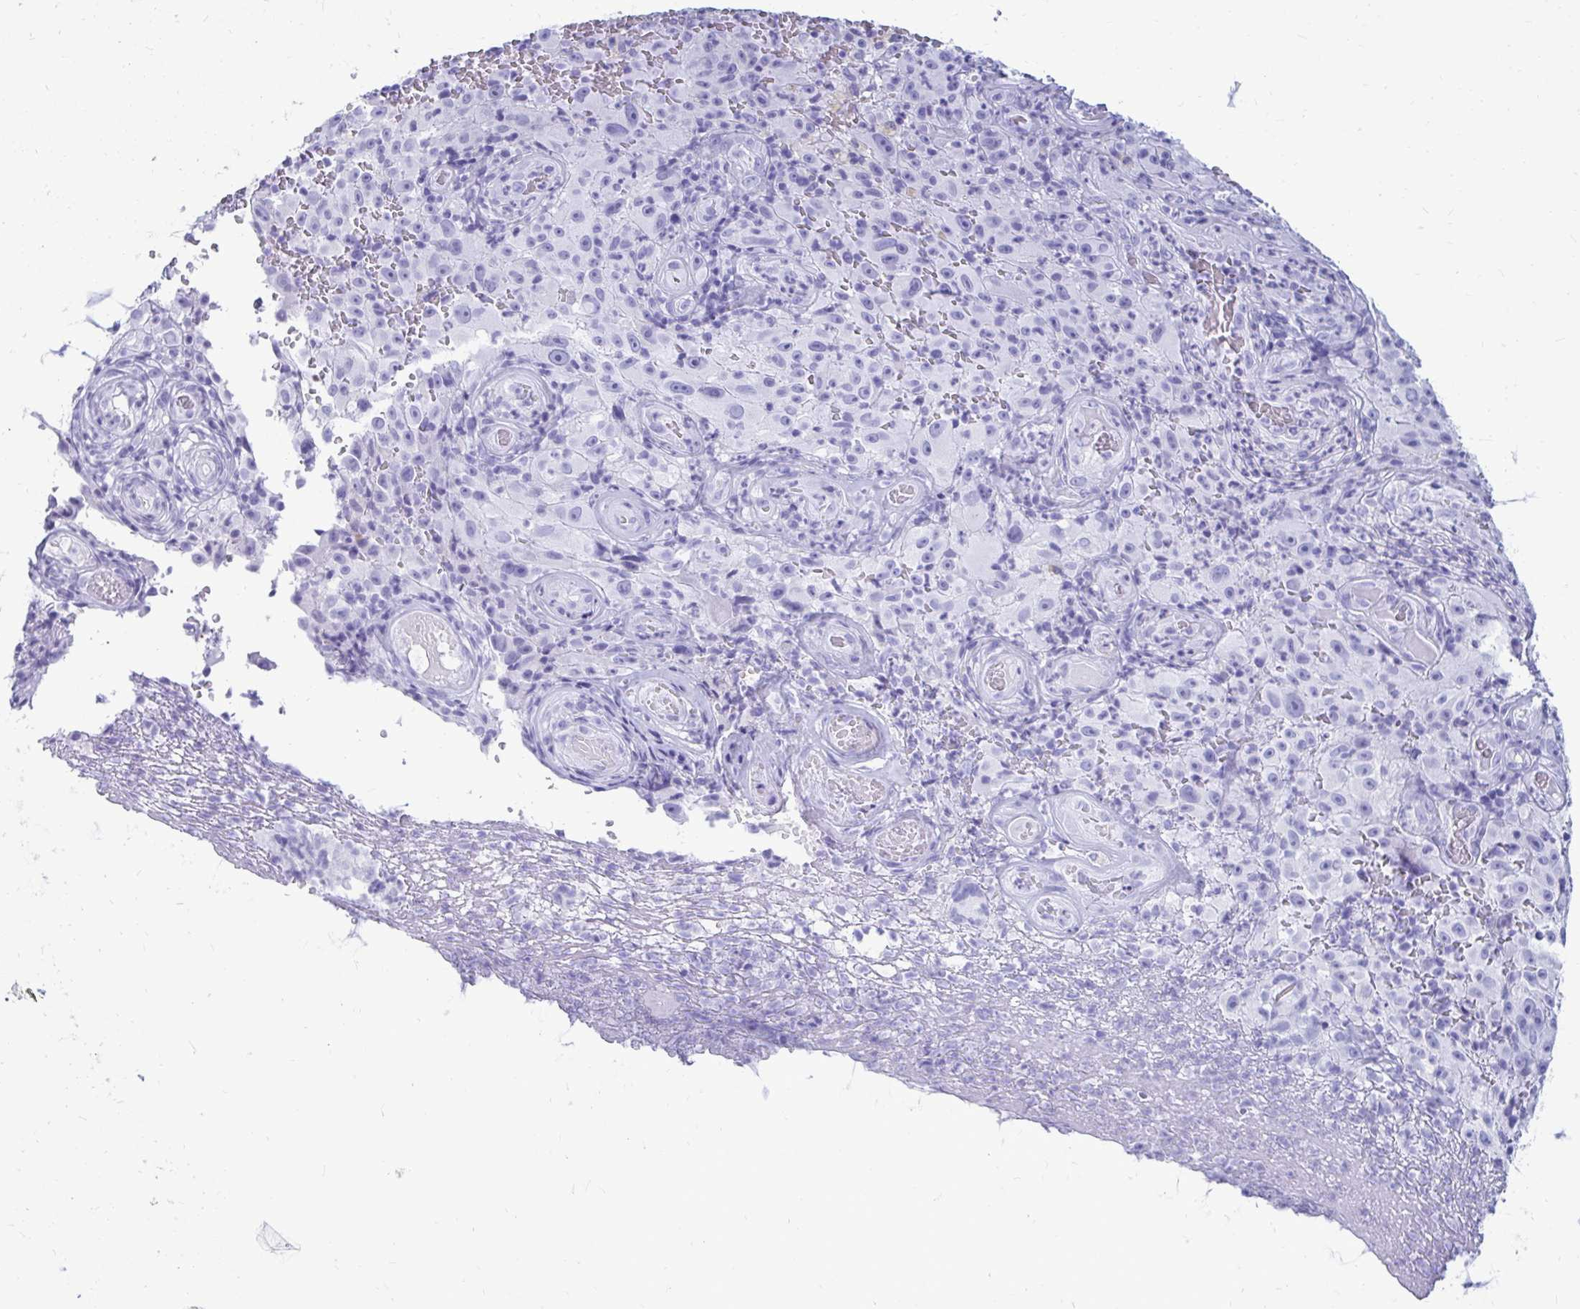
{"staining": {"intensity": "negative", "quantity": "none", "location": "none"}, "tissue": "melanoma", "cell_type": "Tumor cells", "image_type": "cancer", "snomed": [{"axis": "morphology", "description": "Malignant melanoma, NOS"}, {"axis": "topography", "description": "Skin"}], "caption": "DAB immunohistochemical staining of human malignant melanoma exhibits no significant positivity in tumor cells.", "gene": "OR10R2", "patient": {"sex": "female", "age": 82}}